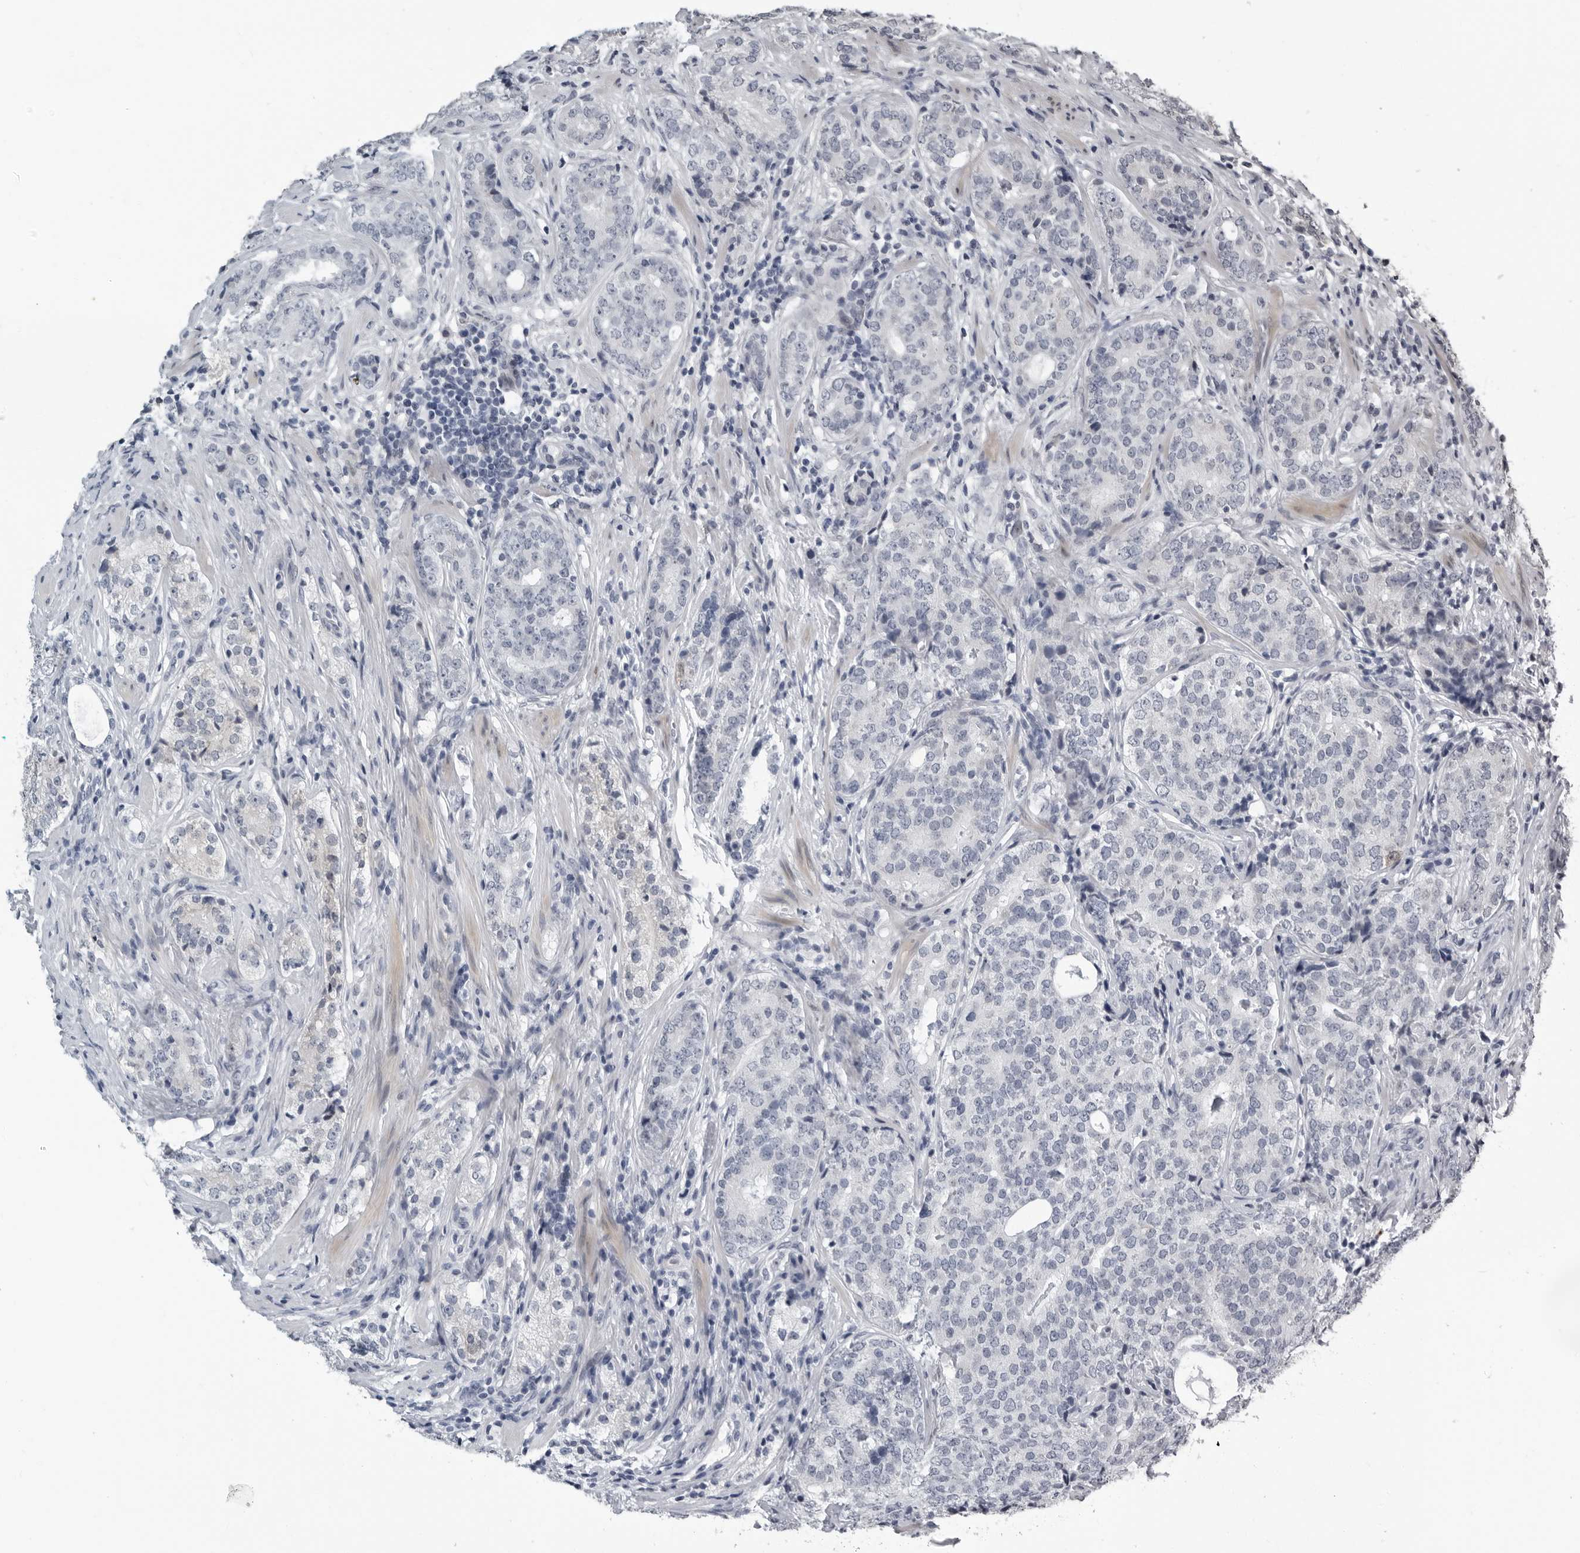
{"staining": {"intensity": "negative", "quantity": "none", "location": "none"}, "tissue": "prostate cancer", "cell_type": "Tumor cells", "image_type": "cancer", "snomed": [{"axis": "morphology", "description": "Adenocarcinoma, High grade"}, {"axis": "topography", "description": "Prostate"}], "caption": "The histopathology image reveals no staining of tumor cells in prostate cancer.", "gene": "PRRX2", "patient": {"sex": "male", "age": 56}}